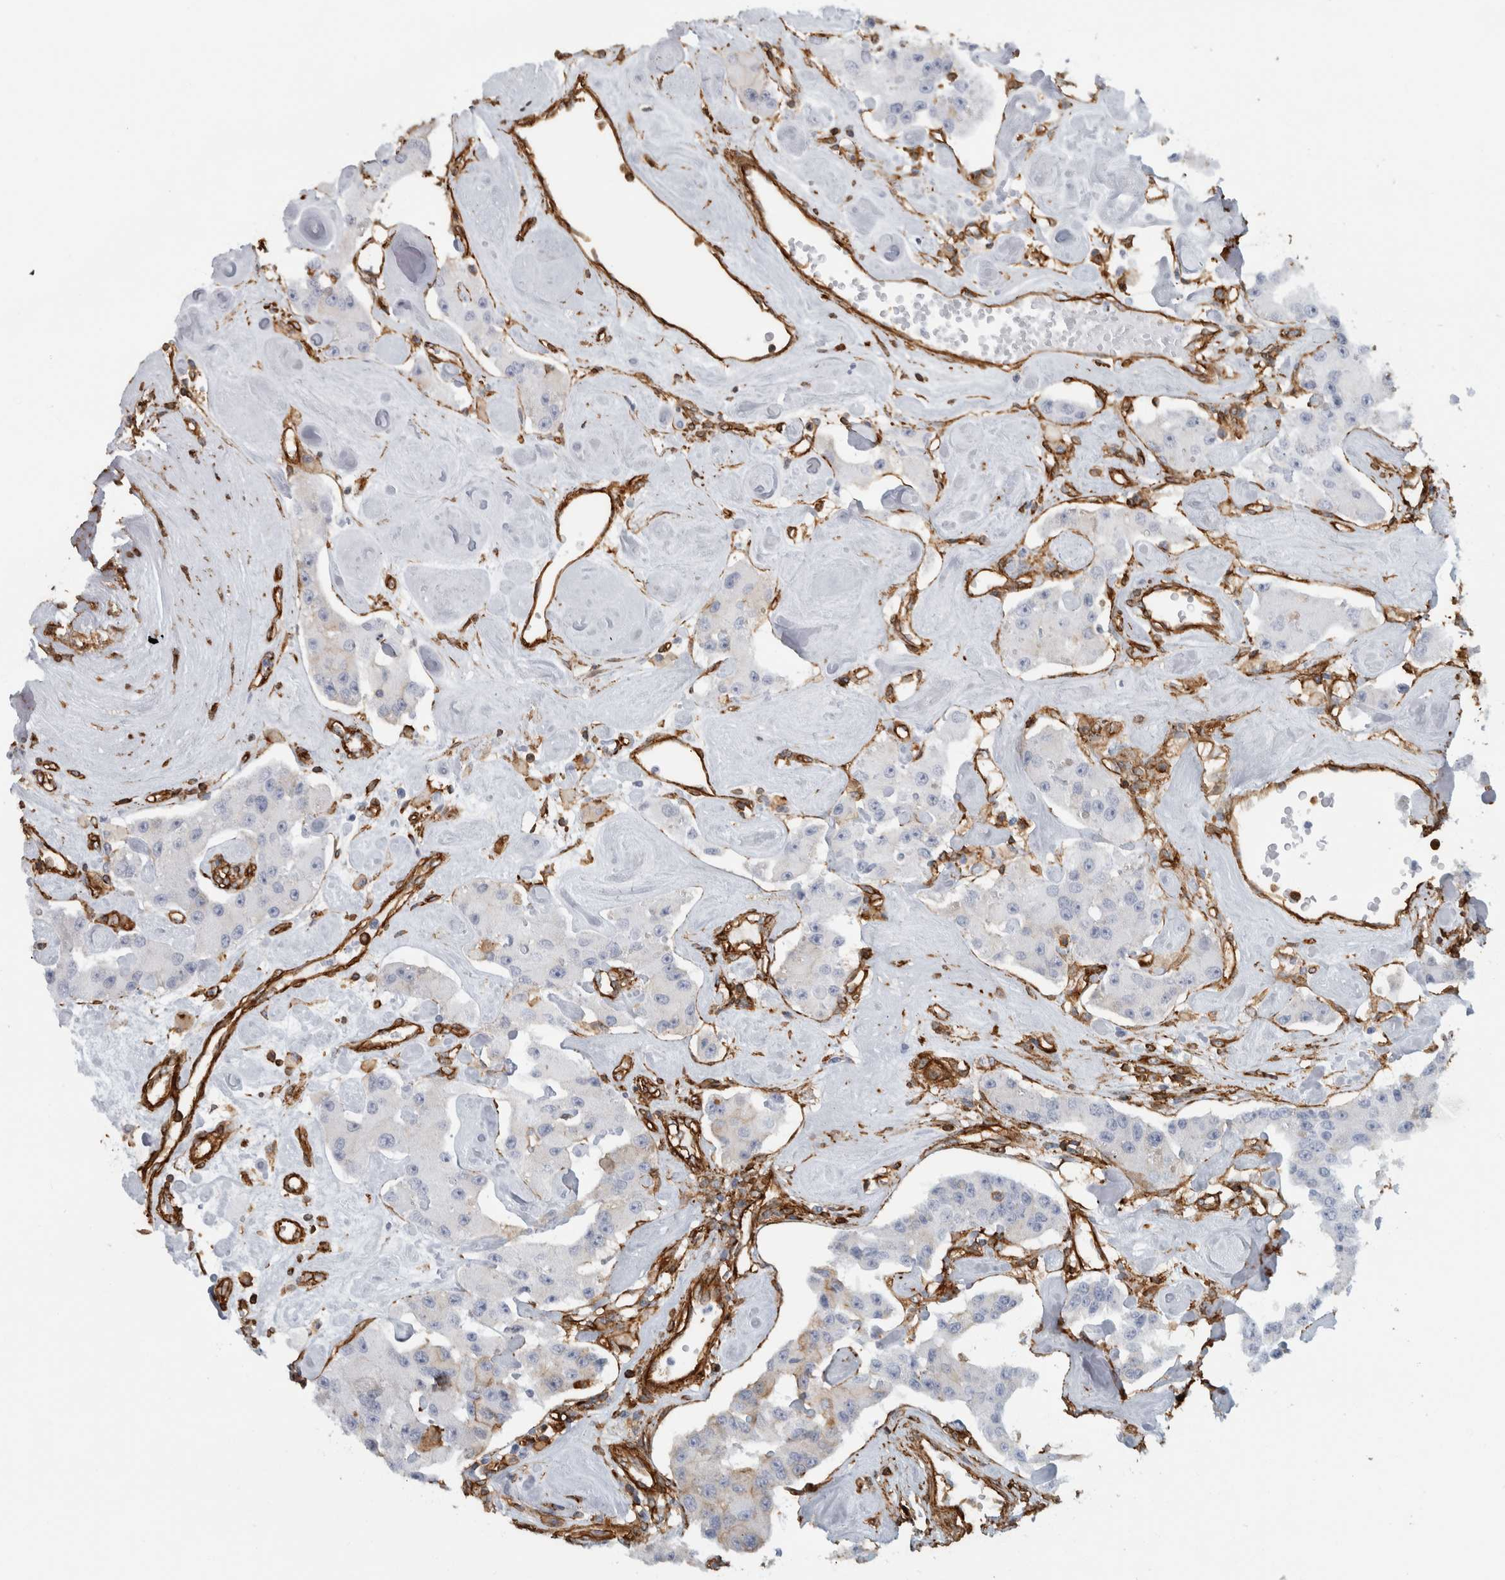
{"staining": {"intensity": "negative", "quantity": "none", "location": "none"}, "tissue": "carcinoid", "cell_type": "Tumor cells", "image_type": "cancer", "snomed": [{"axis": "morphology", "description": "Carcinoid, malignant, NOS"}, {"axis": "topography", "description": "Pancreas"}], "caption": "High magnification brightfield microscopy of carcinoid (malignant) stained with DAB (3,3'-diaminobenzidine) (brown) and counterstained with hematoxylin (blue): tumor cells show no significant staining.", "gene": "AHNAK", "patient": {"sex": "male", "age": 41}}